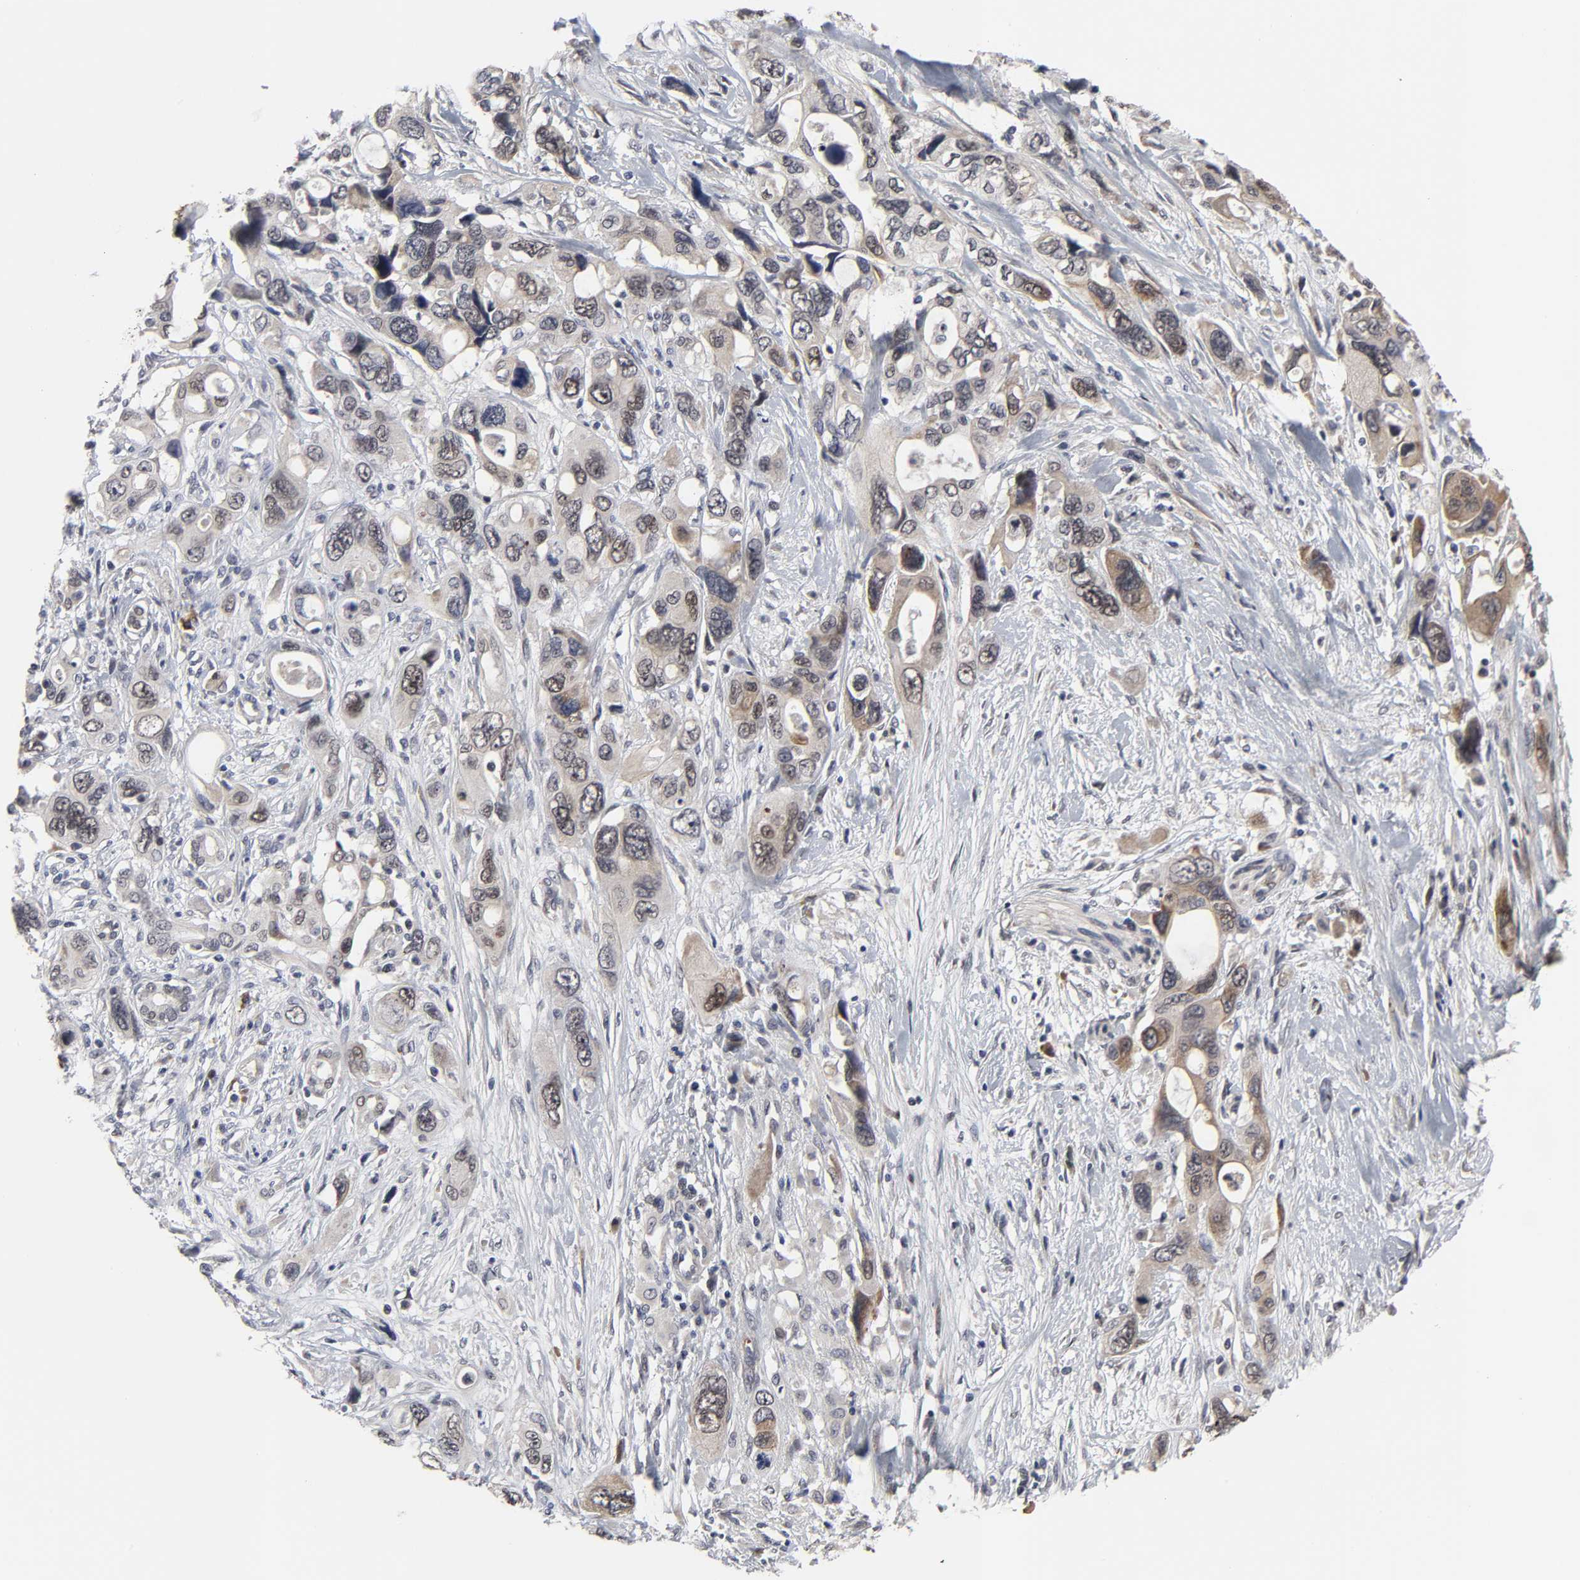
{"staining": {"intensity": "moderate", "quantity": ">75%", "location": "cytoplasmic/membranous,nuclear"}, "tissue": "pancreatic cancer", "cell_type": "Tumor cells", "image_type": "cancer", "snomed": [{"axis": "morphology", "description": "Adenocarcinoma, NOS"}, {"axis": "topography", "description": "Pancreas"}], "caption": "A photomicrograph of pancreatic cancer (adenocarcinoma) stained for a protein reveals moderate cytoplasmic/membranous and nuclear brown staining in tumor cells. (DAB (3,3'-diaminobenzidine) IHC, brown staining for protein, blue staining for nuclei).", "gene": "HNF4A", "patient": {"sex": "male", "age": 46}}